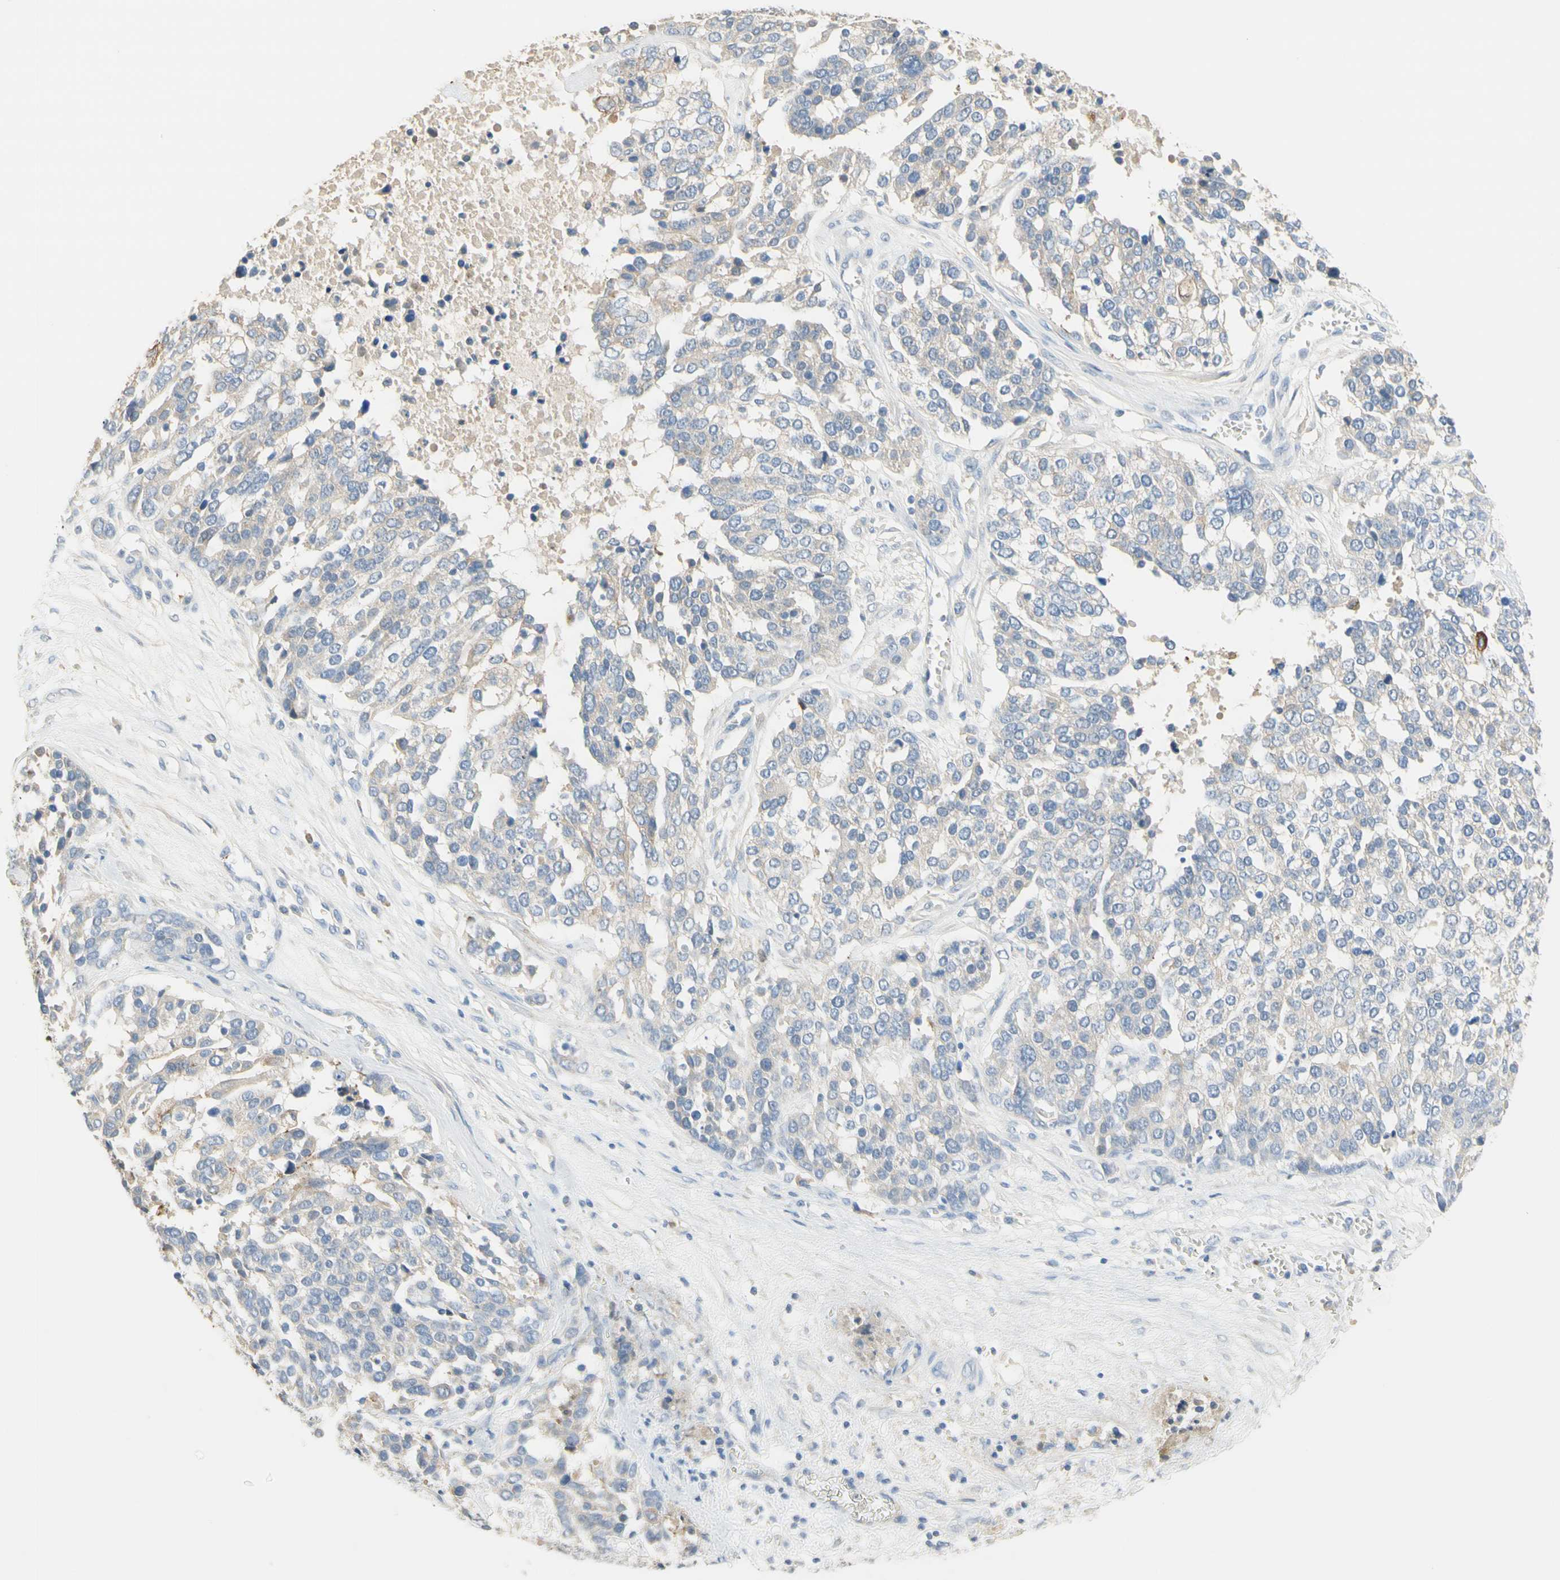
{"staining": {"intensity": "weak", "quantity": "25%-75%", "location": "cytoplasmic/membranous"}, "tissue": "ovarian cancer", "cell_type": "Tumor cells", "image_type": "cancer", "snomed": [{"axis": "morphology", "description": "Cystadenocarcinoma, serous, NOS"}, {"axis": "topography", "description": "Ovary"}], "caption": "Immunohistochemistry of human serous cystadenocarcinoma (ovarian) reveals low levels of weak cytoplasmic/membranous expression in approximately 25%-75% of tumor cells.", "gene": "NECTIN4", "patient": {"sex": "female", "age": 44}}